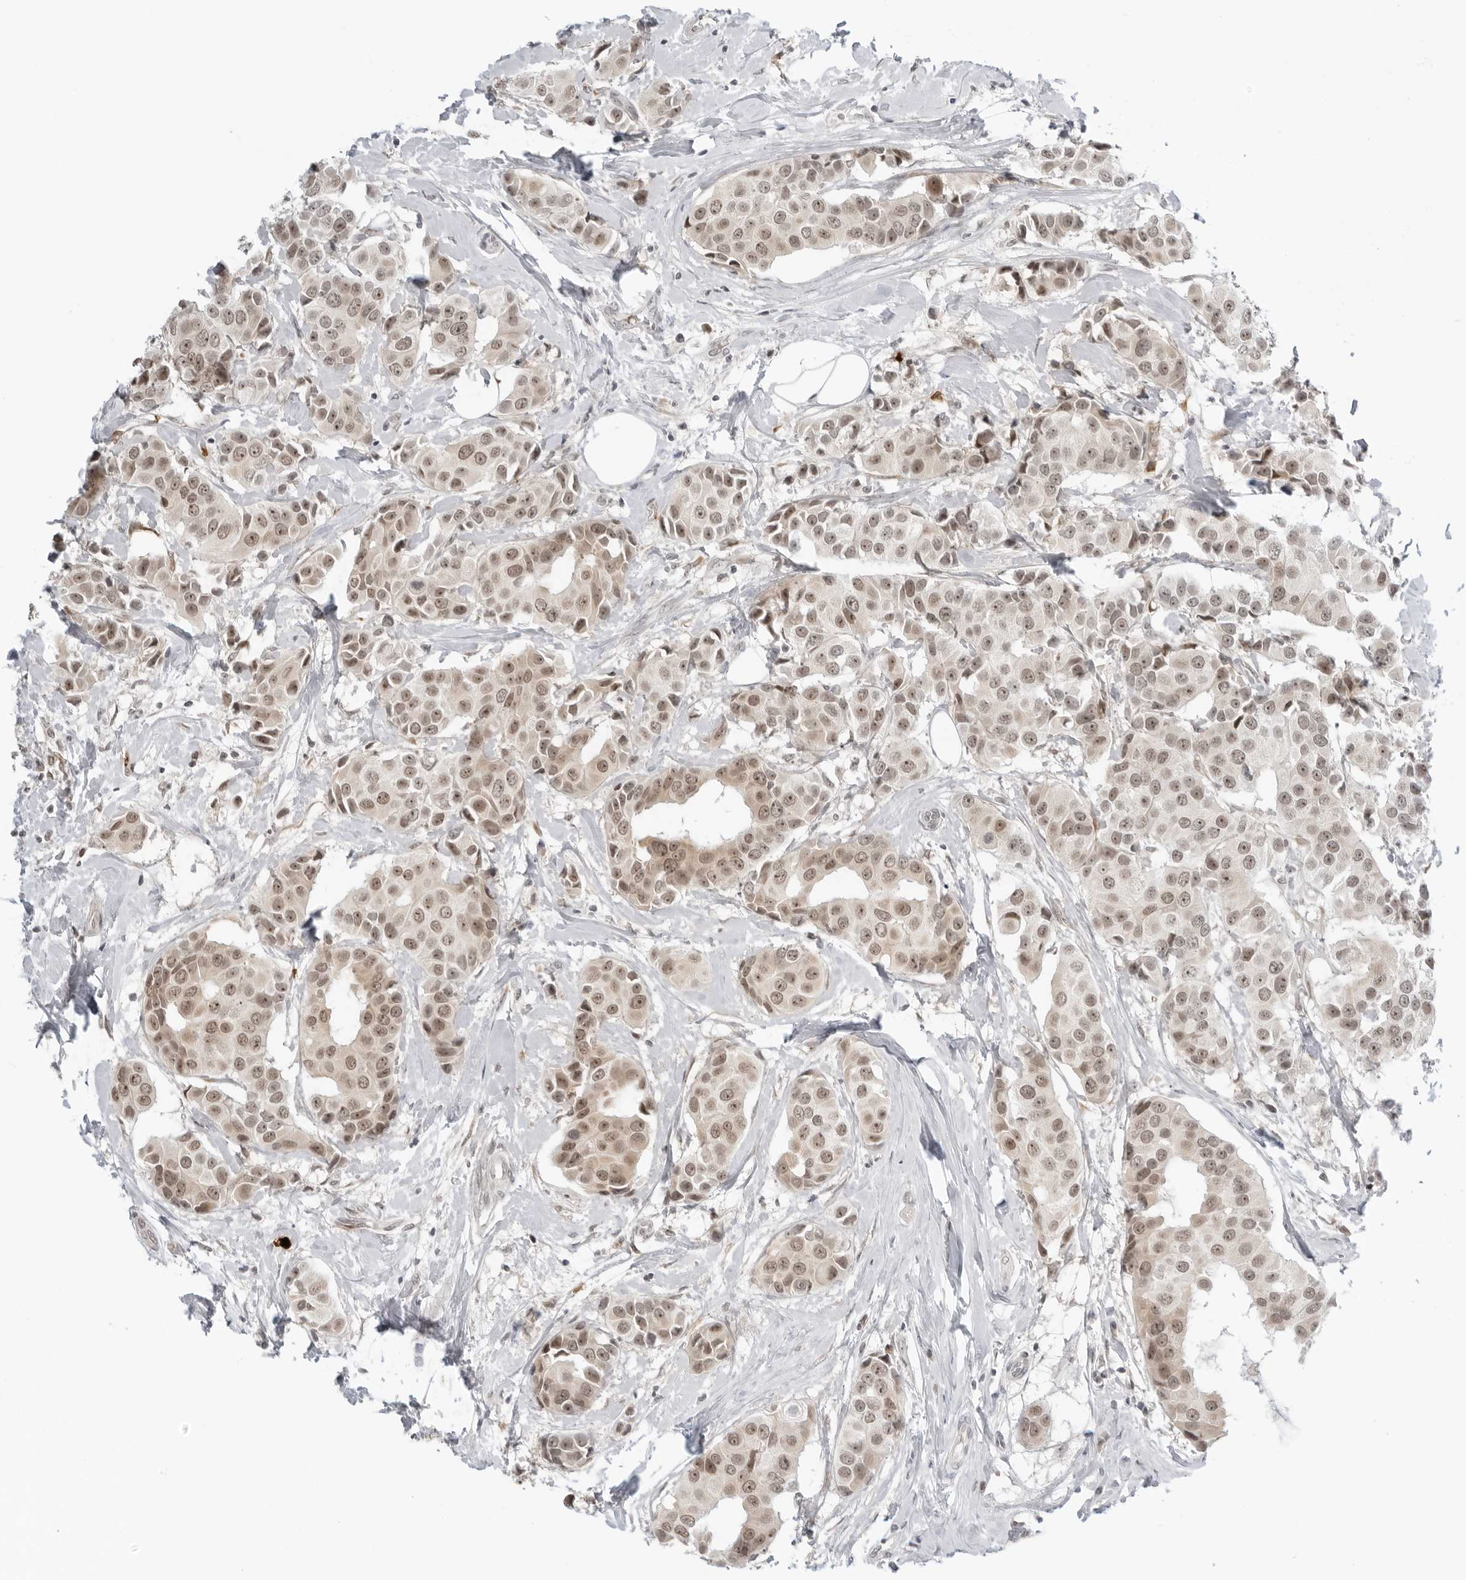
{"staining": {"intensity": "moderate", "quantity": ">75%", "location": "nuclear"}, "tissue": "breast cancer", "cell_type": "Tumor cells", "image_type": "cancer", "snomed": [{"axis": "morphology", "description": "Normal tissue, NOS"}, {"axis": "morphology", "description": "Duct carcinoma"}, {"axis": "topography", "description": "Breast"}], "caption": "This is a photomicrograph of immunohistochemistry (IHC) staining of breast cancer, which shows moderate expression in the nuclear of tumor cells.", "gene": "SUGCT", "patient": {"sex": "female", "age": 39}}